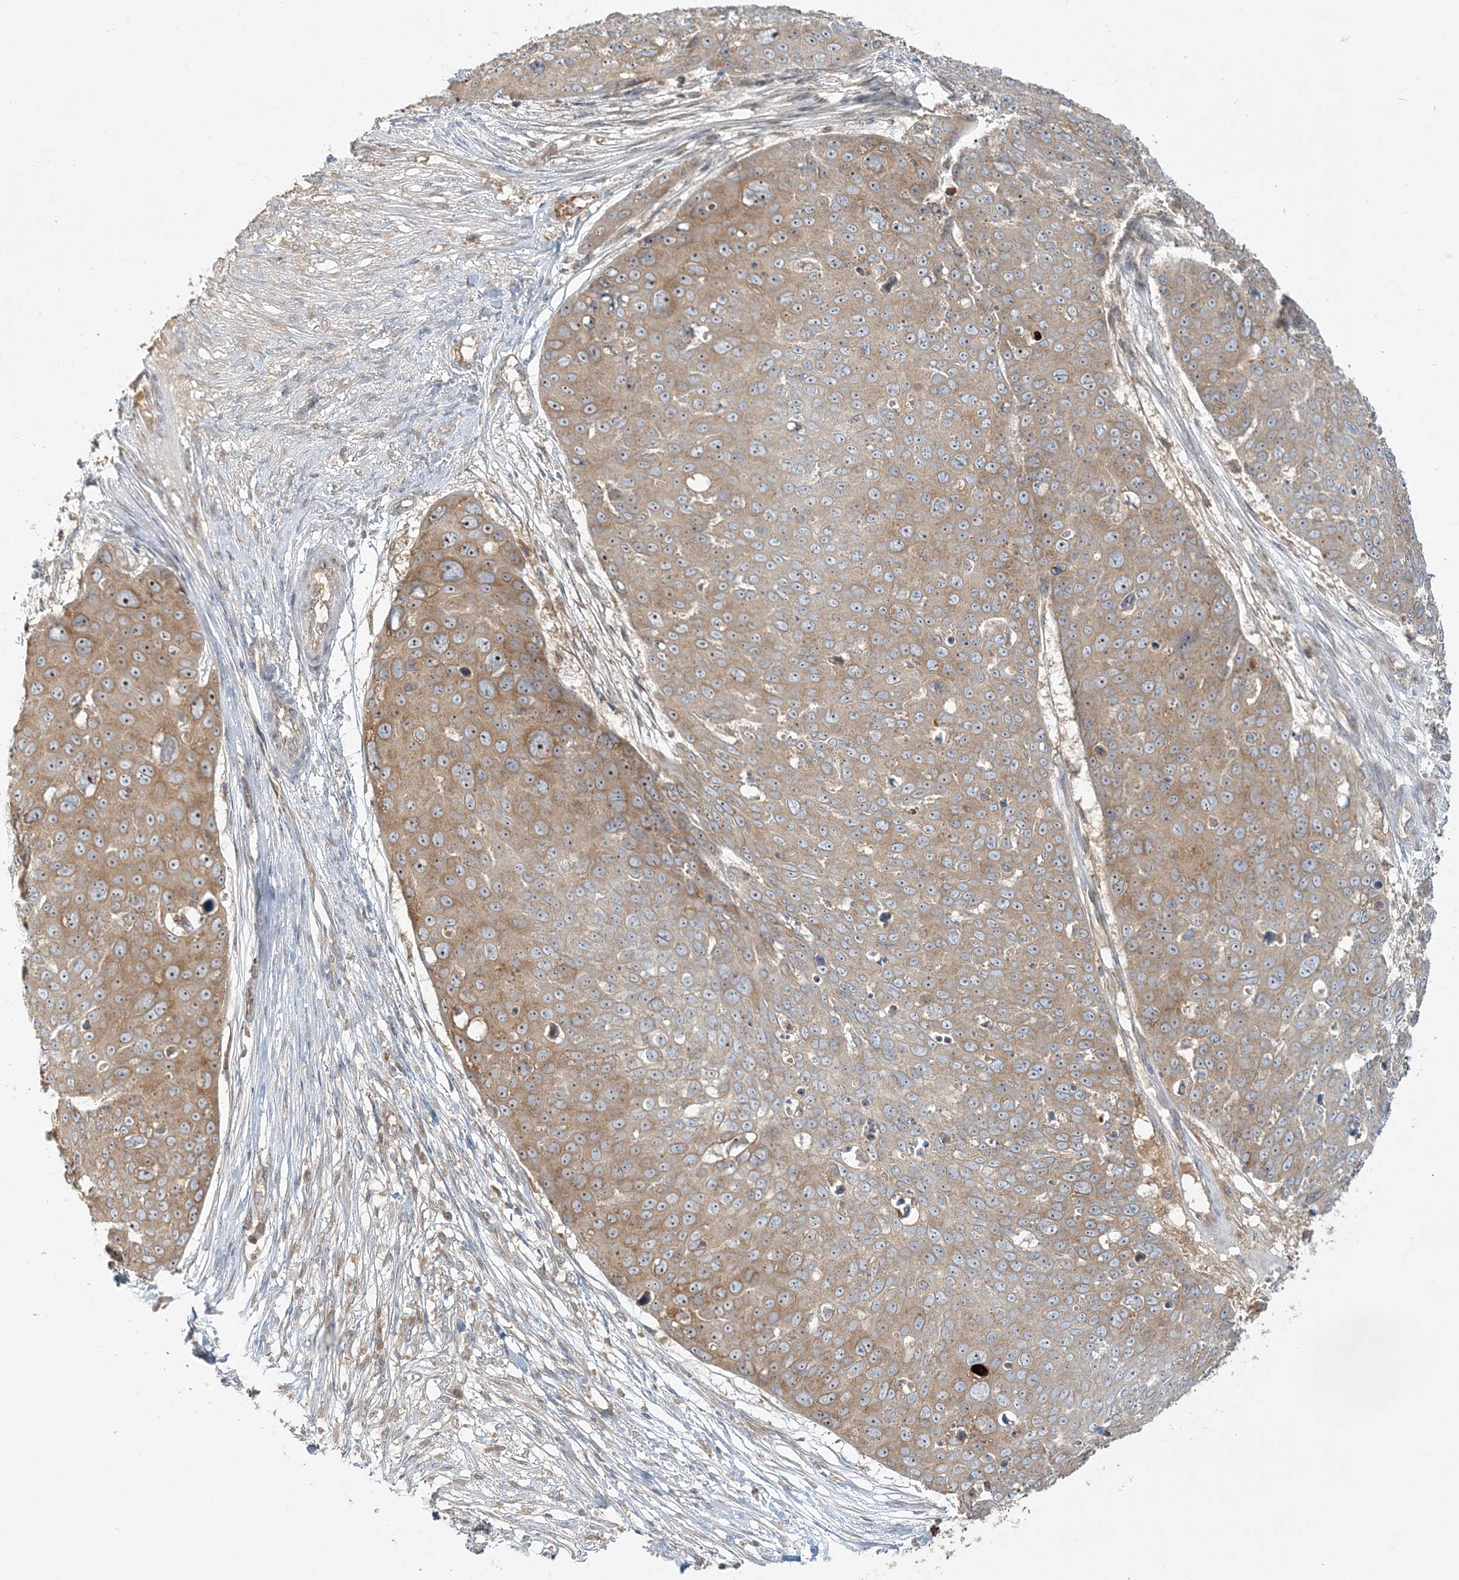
{"staining": {"intensity": "moderate", "quantity": ">75%", "location": "cytoplasmic/membranous,nuclear"}, "tissue": "skin cancer", "cell_type": "Tumor cells", "image_type": "cancer", "snomed": [{"axis": "morphology", "description": "Squamous cell carcinoma, NOS"}, {"axis": "topography", "description": "Skin"}], "caption": "Immunohistochemistry of human skin cancer (squamous cell carcinoma) exhibits medium levels of moderate cytoplasmic/membranous and nuclear positivity in about >75% of tumor cells.", "gene": "AP1AR", "patient": {"sex": "male", "age": 71}}